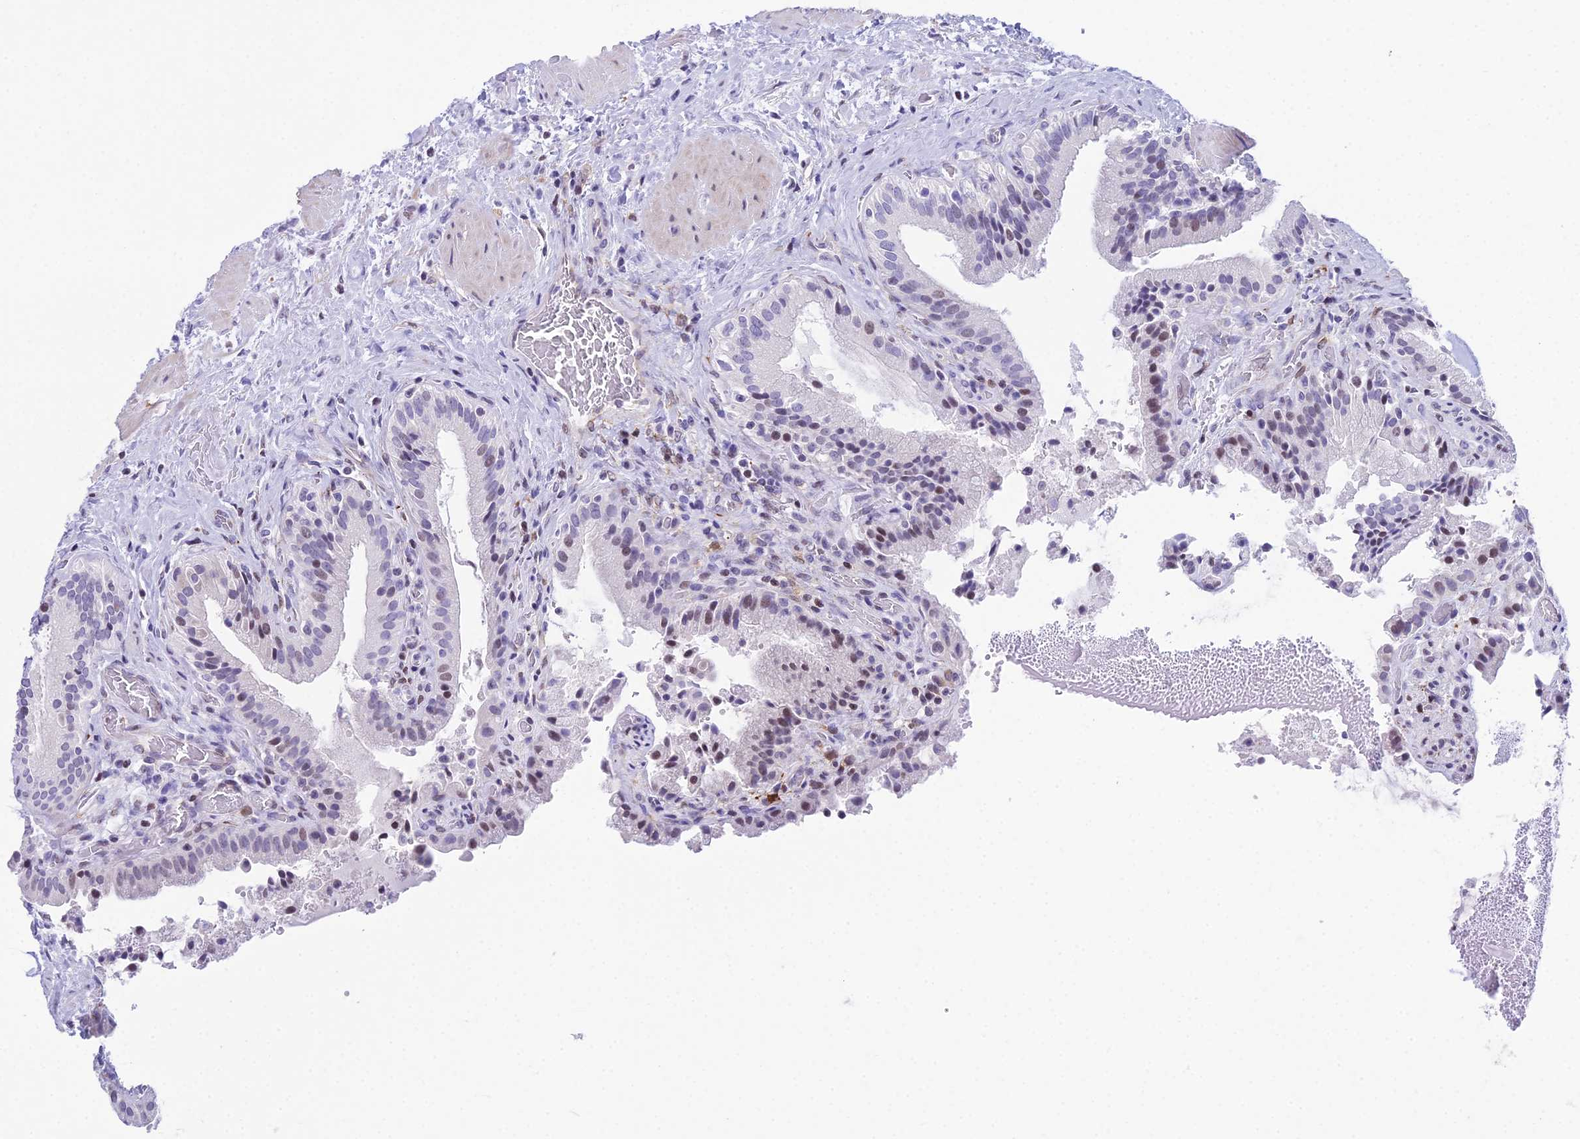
{"staining": {"intensity": "moderate", "quantity": "<25%", "location": "nuclear"}, "tissue": "gallbladder", "cell_type": "Glandular cells", "image_type": "normal", "snomed": [{"axis": "morphology", "description": "Normal tissue, NOS"}, {"axis": "topography", "description": "Gallbladder"}], "caption": "An image of gallbladder stained for a protein exhibits moderate nuclear brown staining in glandular cells.", "gene": "CC2D2A", "patient": {"sex": "male", "age": 24}}